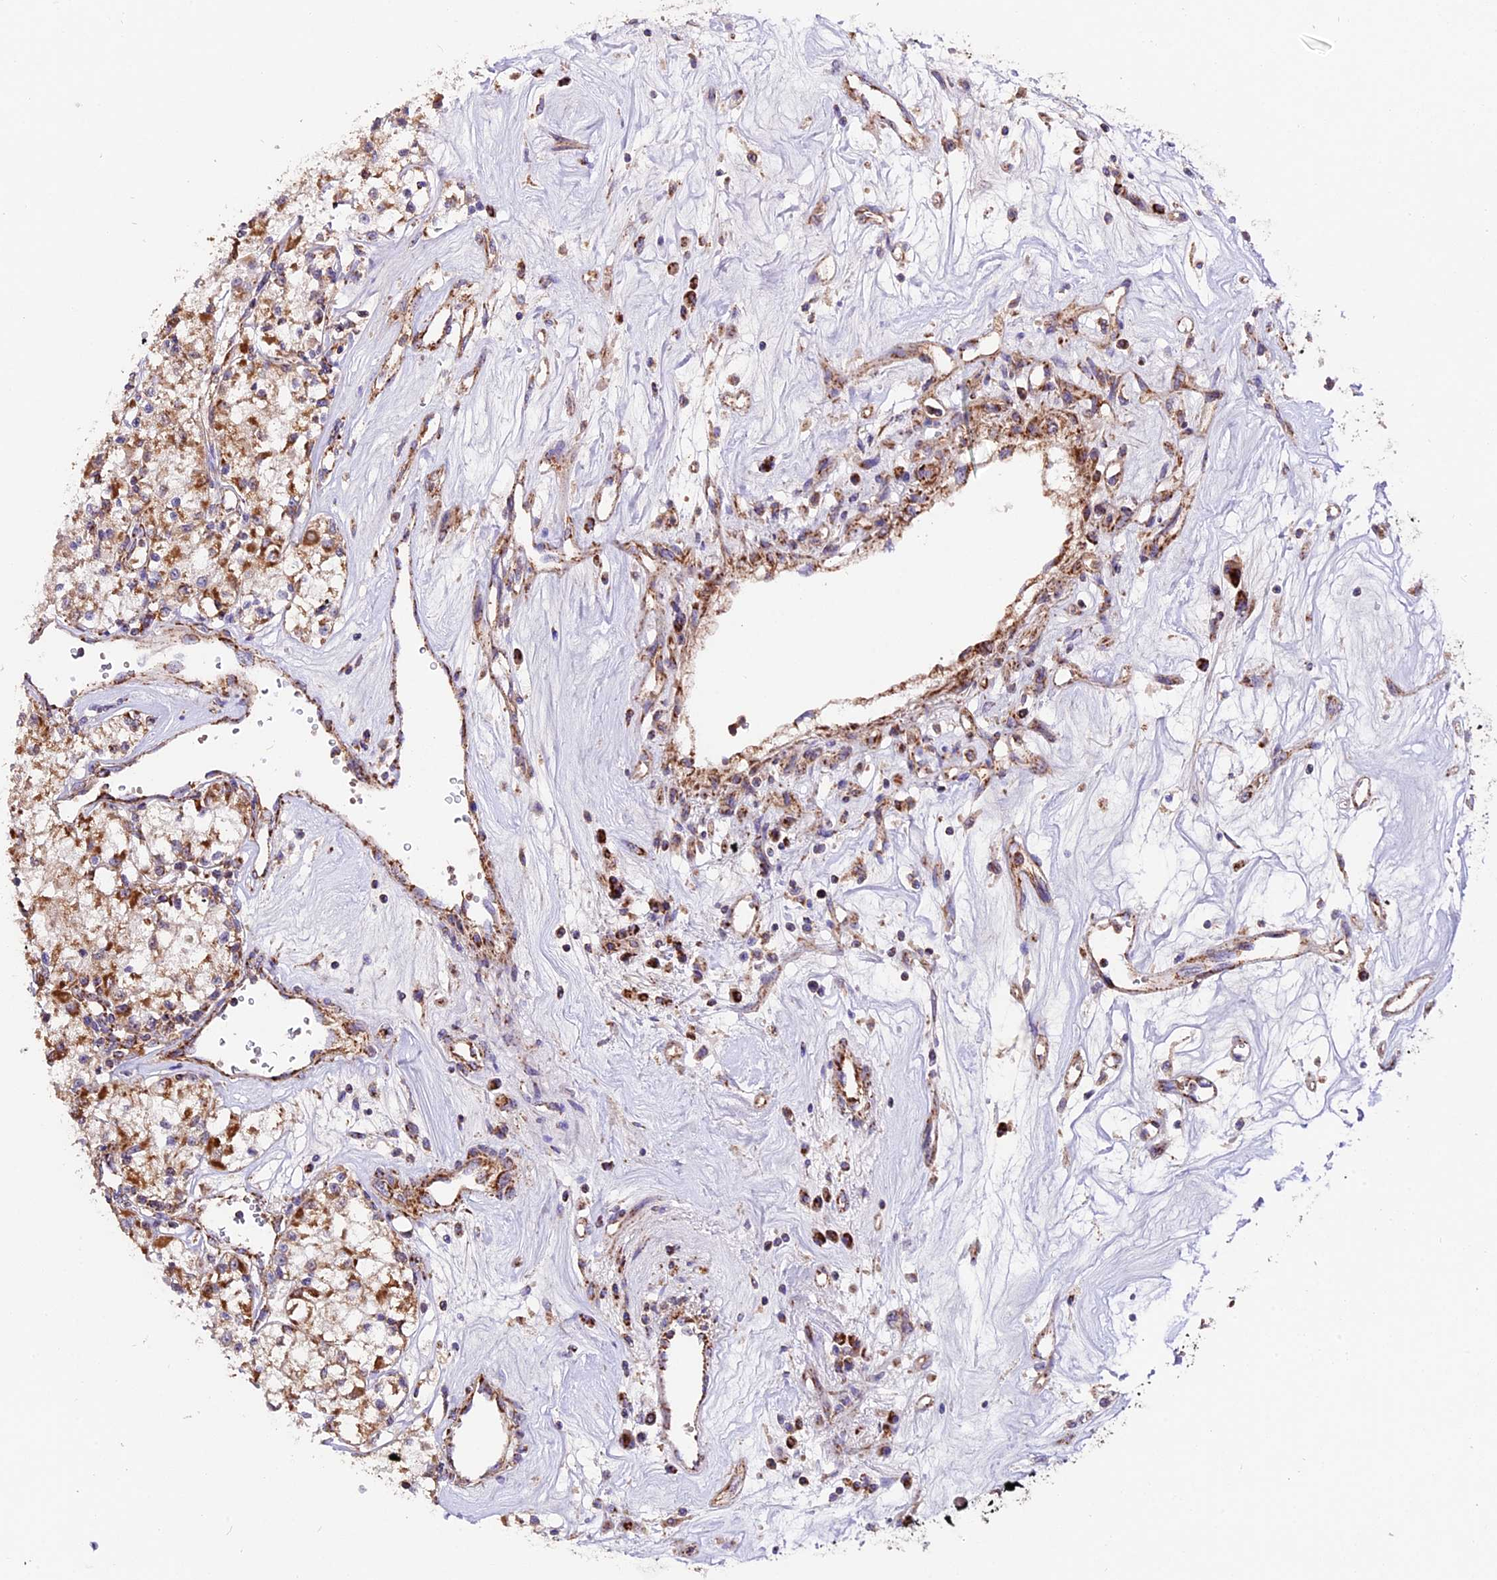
{"staining": {"intensity": "moderate", "quantity": ">75%", "location": "cytoplasmic/membranous"}, "tissue": "renal cancer", "cell_type": "Tumor cells", "image_type": "cancer", "snomed": [{"axis": "morphology", "description": "Adenocarcinoma, NOS"}, {"axis": "topography", "description": "Kidney"}], "caption": "A brown stain labels moderate cytoplasmic/membranous positivity of a protein in renal adenocarcinoma tumor cells.", "gene": "NDUFA8", "patient": {"sex": "female", "age": 59}}